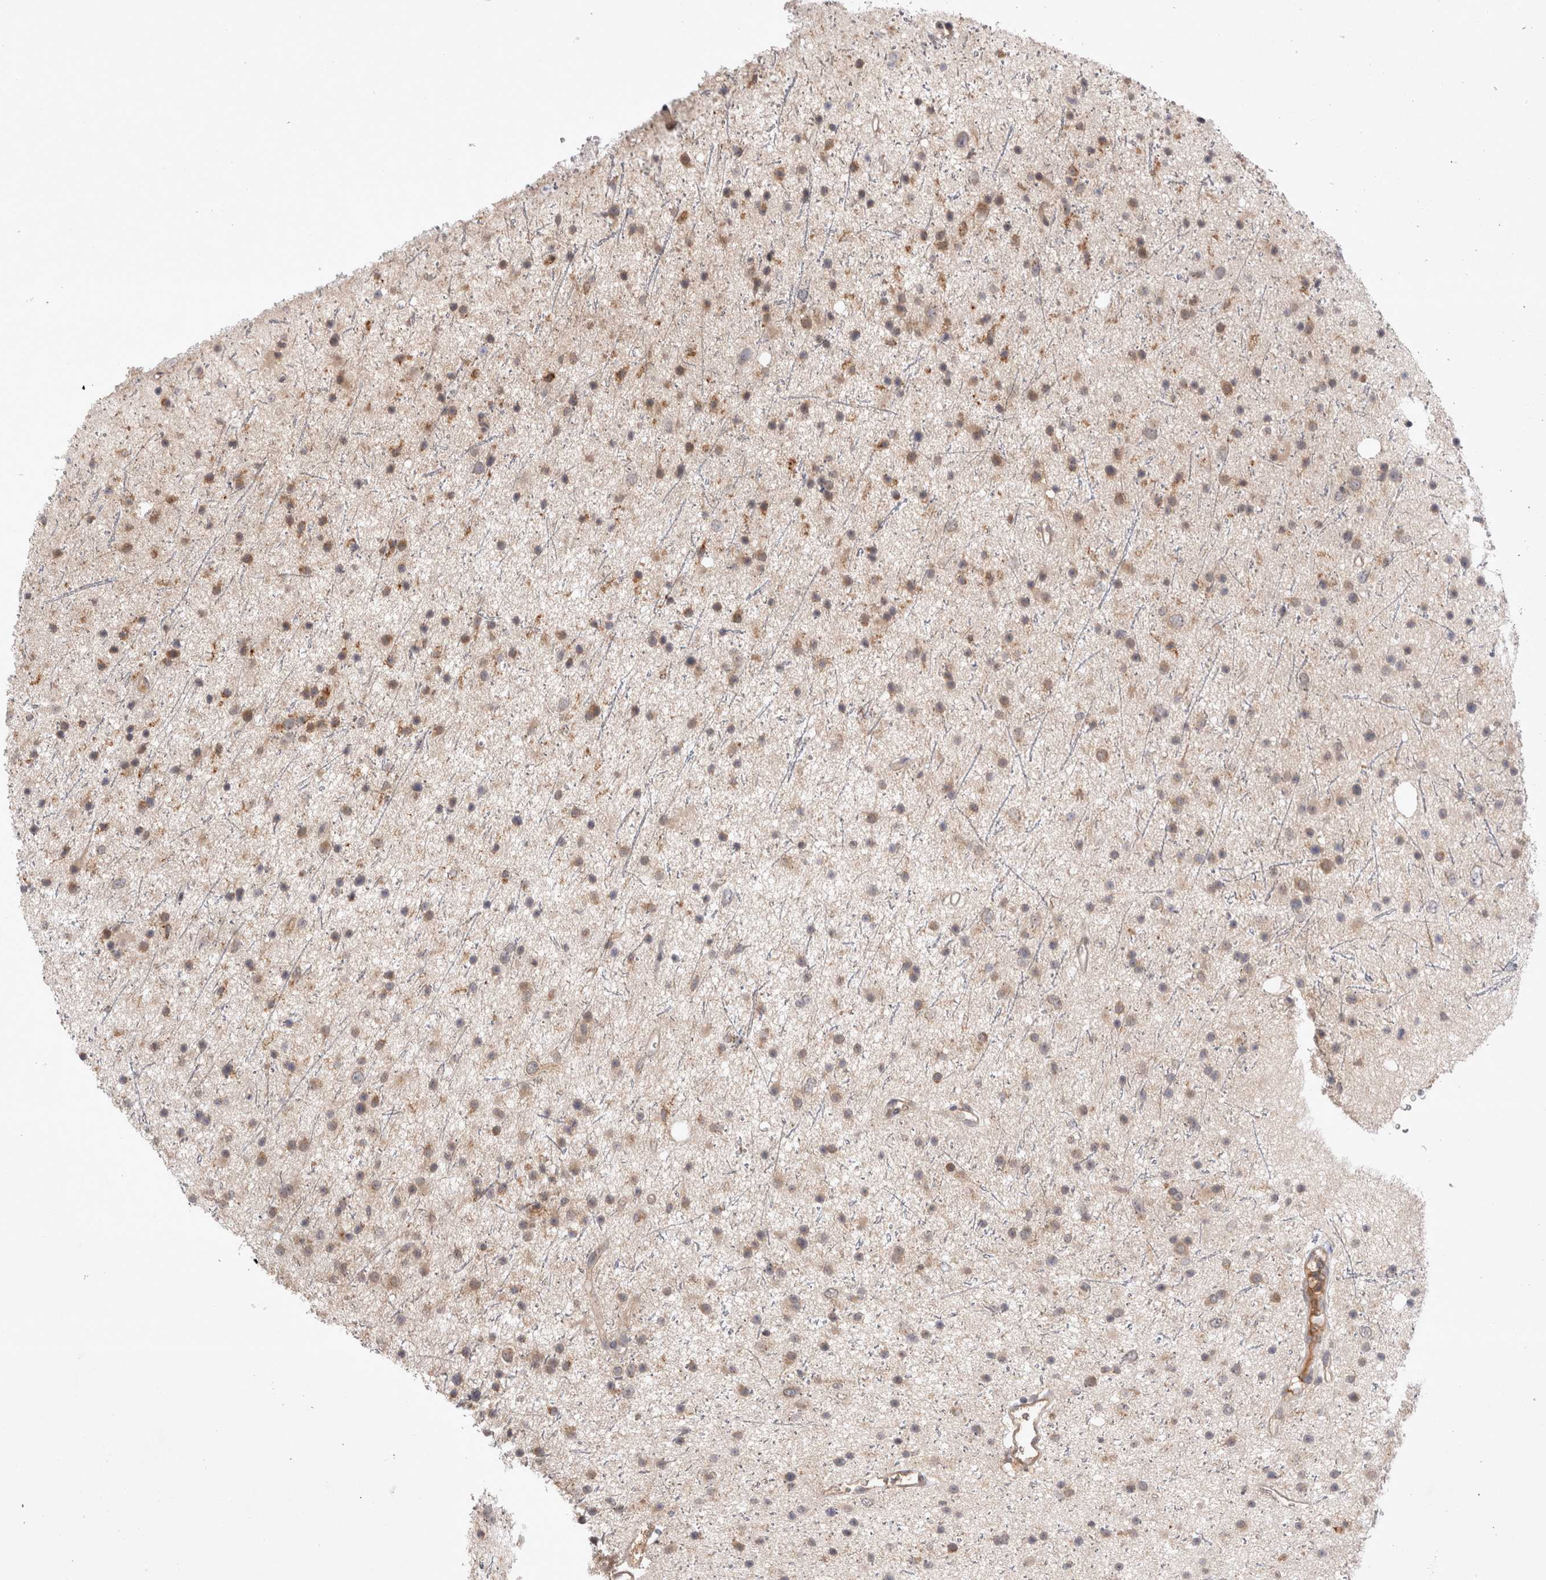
{"staining": {"intensity": "moderate", "quantity": "25%-75%", "location": "cytoplasmic/membranous"}, "tissue": "glioma", "cell_type": "Tumor cells", "image_type": "cancer", "snomed": [{"axis": "morphology", "description": "Glioma, malignant, Low grade"}, {"axis": "topography", "description": "Cerebral cortex"}], "caption": "Low-grade glioma (malignant) stained with a protein marker exhibits moderate staining in tumor cells.", "gene": "PLEKHM1", "patient": {"sex": "female", "age": 39}}